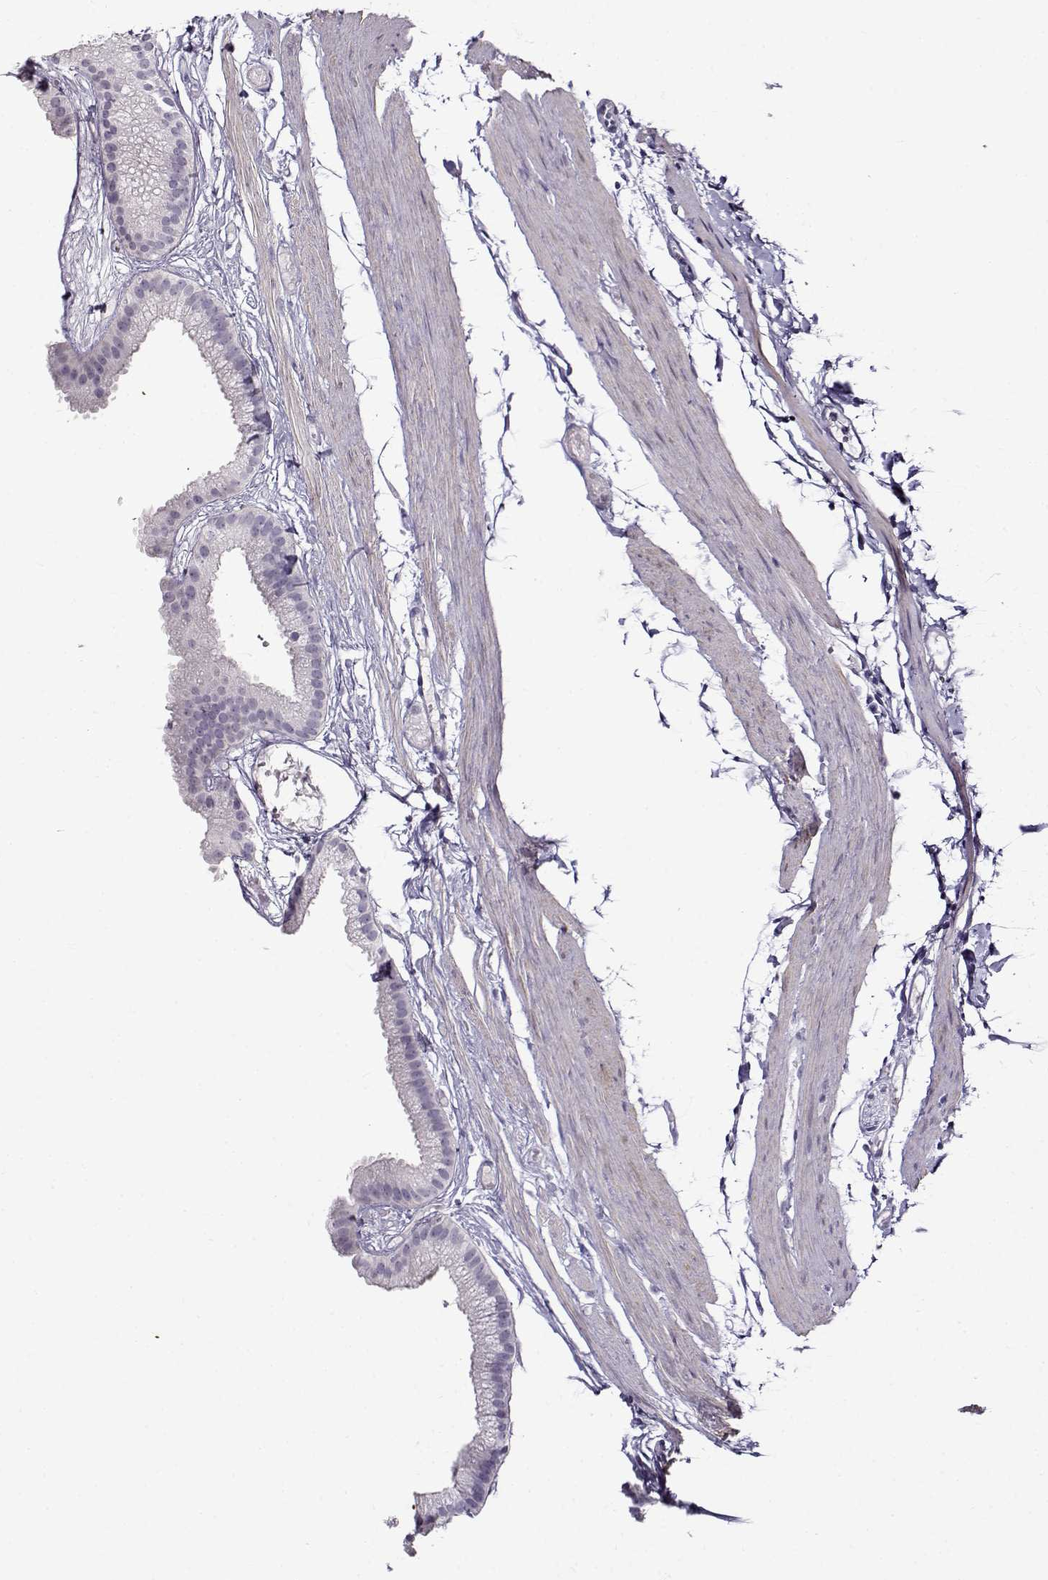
{"staining": {"intensity": "negative", "quantity": "none", "location": "none"}, "tissue": "gallbladder", "cell_type": "Glandular cells", "image_type": "normal", "snomed": [{"axis": "morphology", "description": "Normal tissue, NOS"}, {"axis": "topography", "description": "Gallbladder"}], "caption": "Immunohistochemistry (IHC) of benign gallbladder shows no staining in glandular cells. Nuclei are stained in blue.", "gene": "TEX55", "patient": {"sex": "female", "age": 45}}